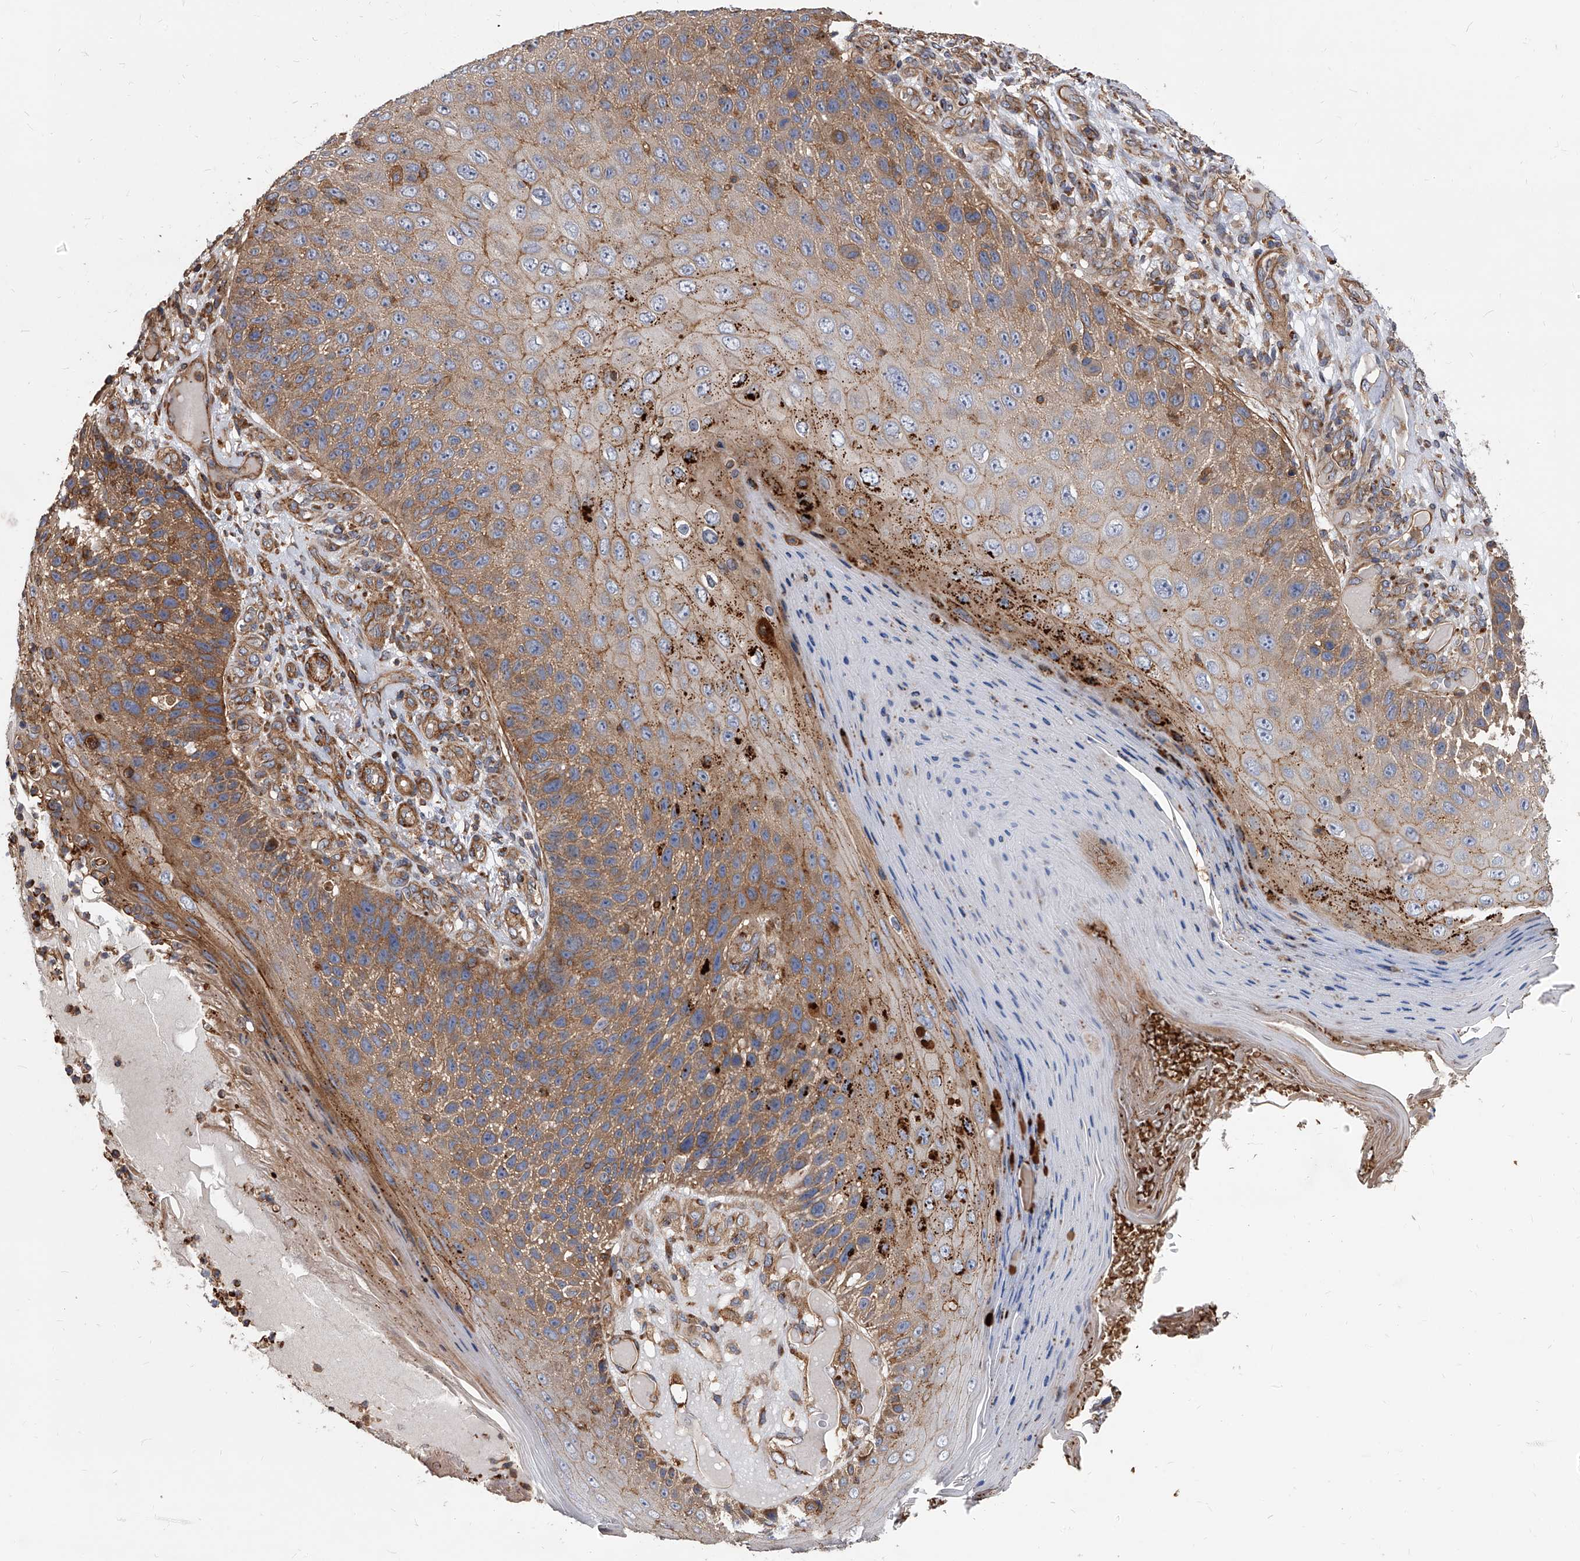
{"staining": {"intensity": "moderate", "quantity": ">75%", "location": "cytoplasmic/membranous"}, "tissue": "skin cancer", "cell_type": "Tumor cells", "image_type": "cancer", "snomed": [{"axis": "morphology", "description": "Squamous cell carcinoma, NOS"}, {"axis": "topography", "description": "Skin"}], "caption": "IHC staining of squamous cell carcinoma (skin), which displays medium levels of moderate cytoplasmic/membranous staining in approximately >75% of tumor cells indicating moderate cytoplasmic/membranous protein positivity. The staining was performed using DAB (brown) for protein detection and nuclei were counterstained in hematoxylin (blue).", "gene": "PISD", "patient": {"sex": "female", "age": 88}}